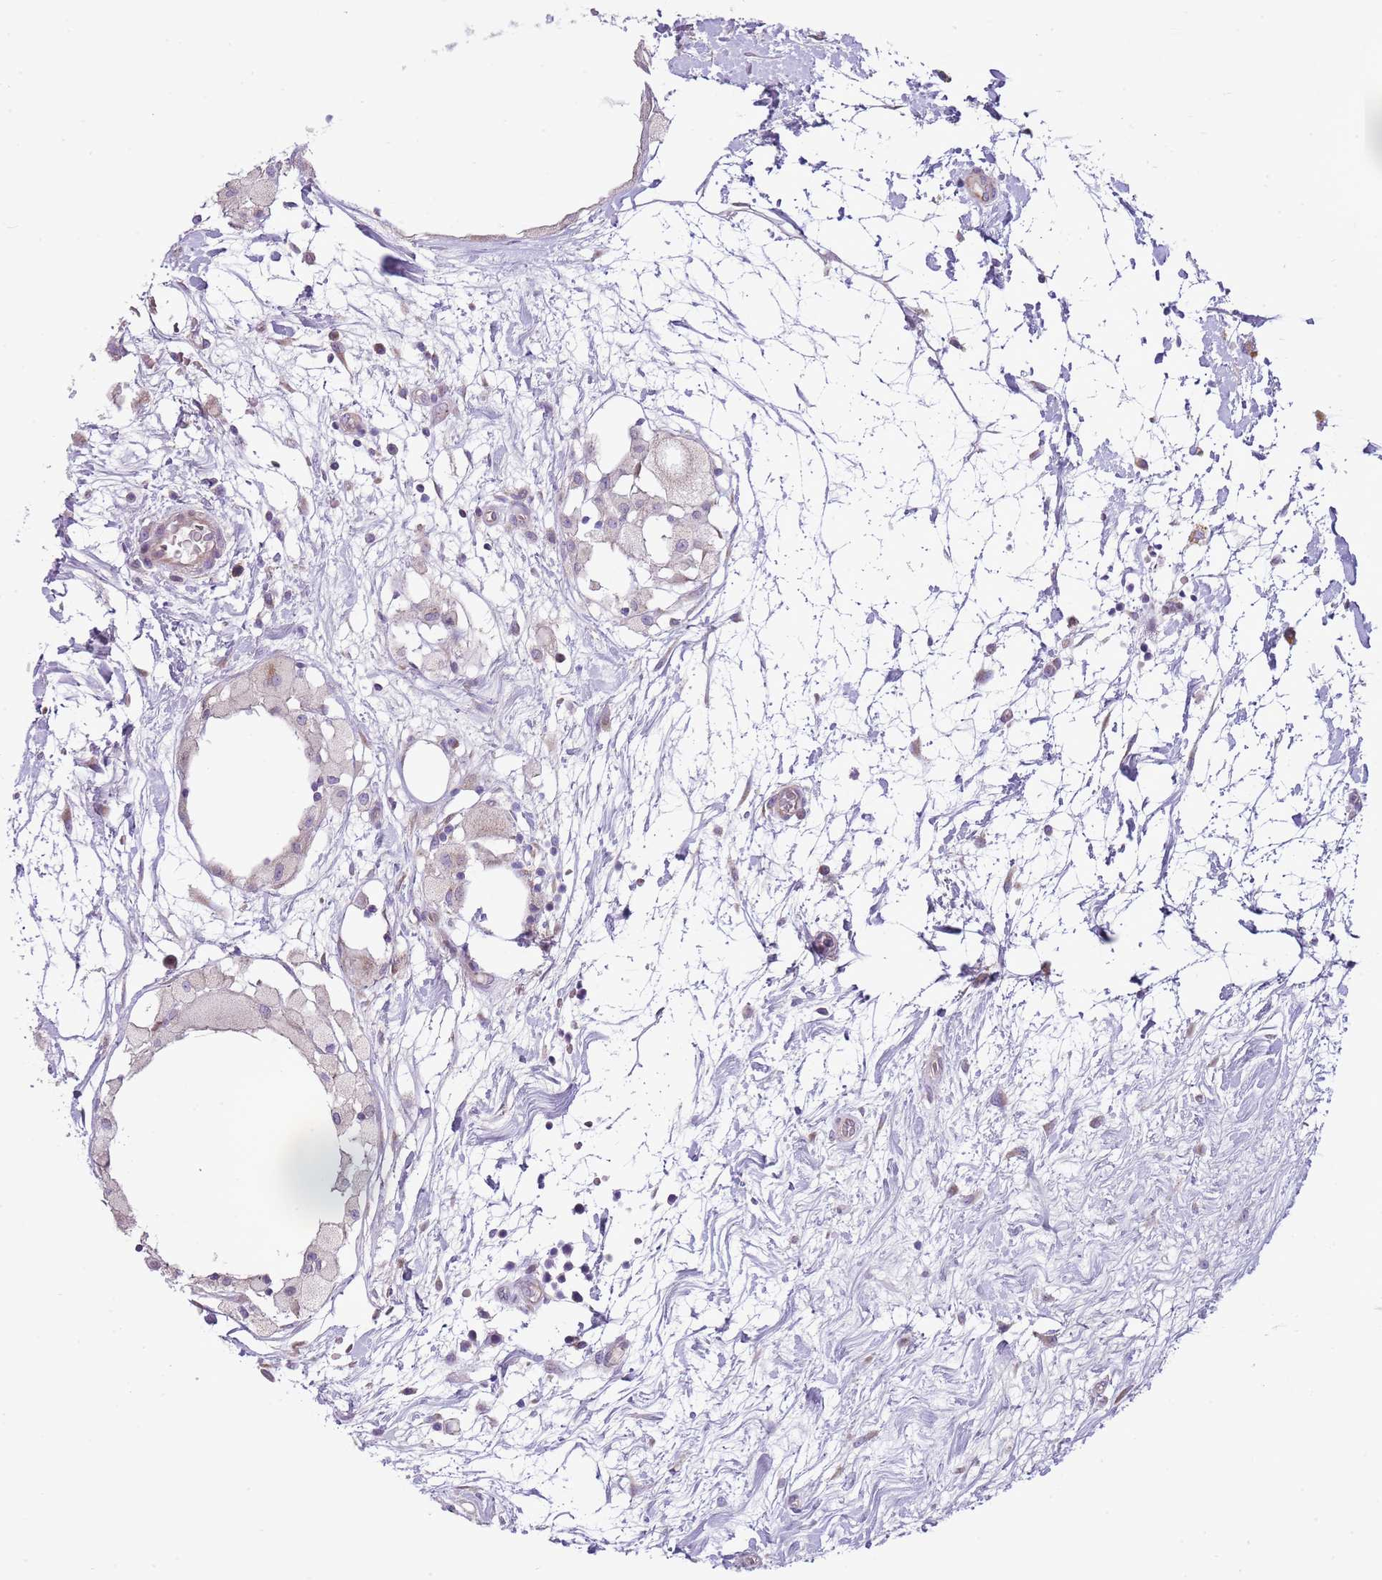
{"staining": {"intensity": "weak", "quantity": "25%-75%", "location": "cytoplasmic/membranous"}, "tissue": "breast cancer", "cell_type": "Tumor cells", "image_type": "cancer", "snomed": [{"axis": "morphology", "description": "Duct carcinoma"}, {"axis": "topography", "description": "Breast"}], "caption": "DAB (3,3'-diaminobenzidine) immunohistochemical staining of breast invasive ductal carcinoma demonstrates weak cytoplasmic/membranous protein staining in about 25%-75% of tumor cells.", "gene": "OAZ2", "patient": {"sex": "female", "age": 55}}